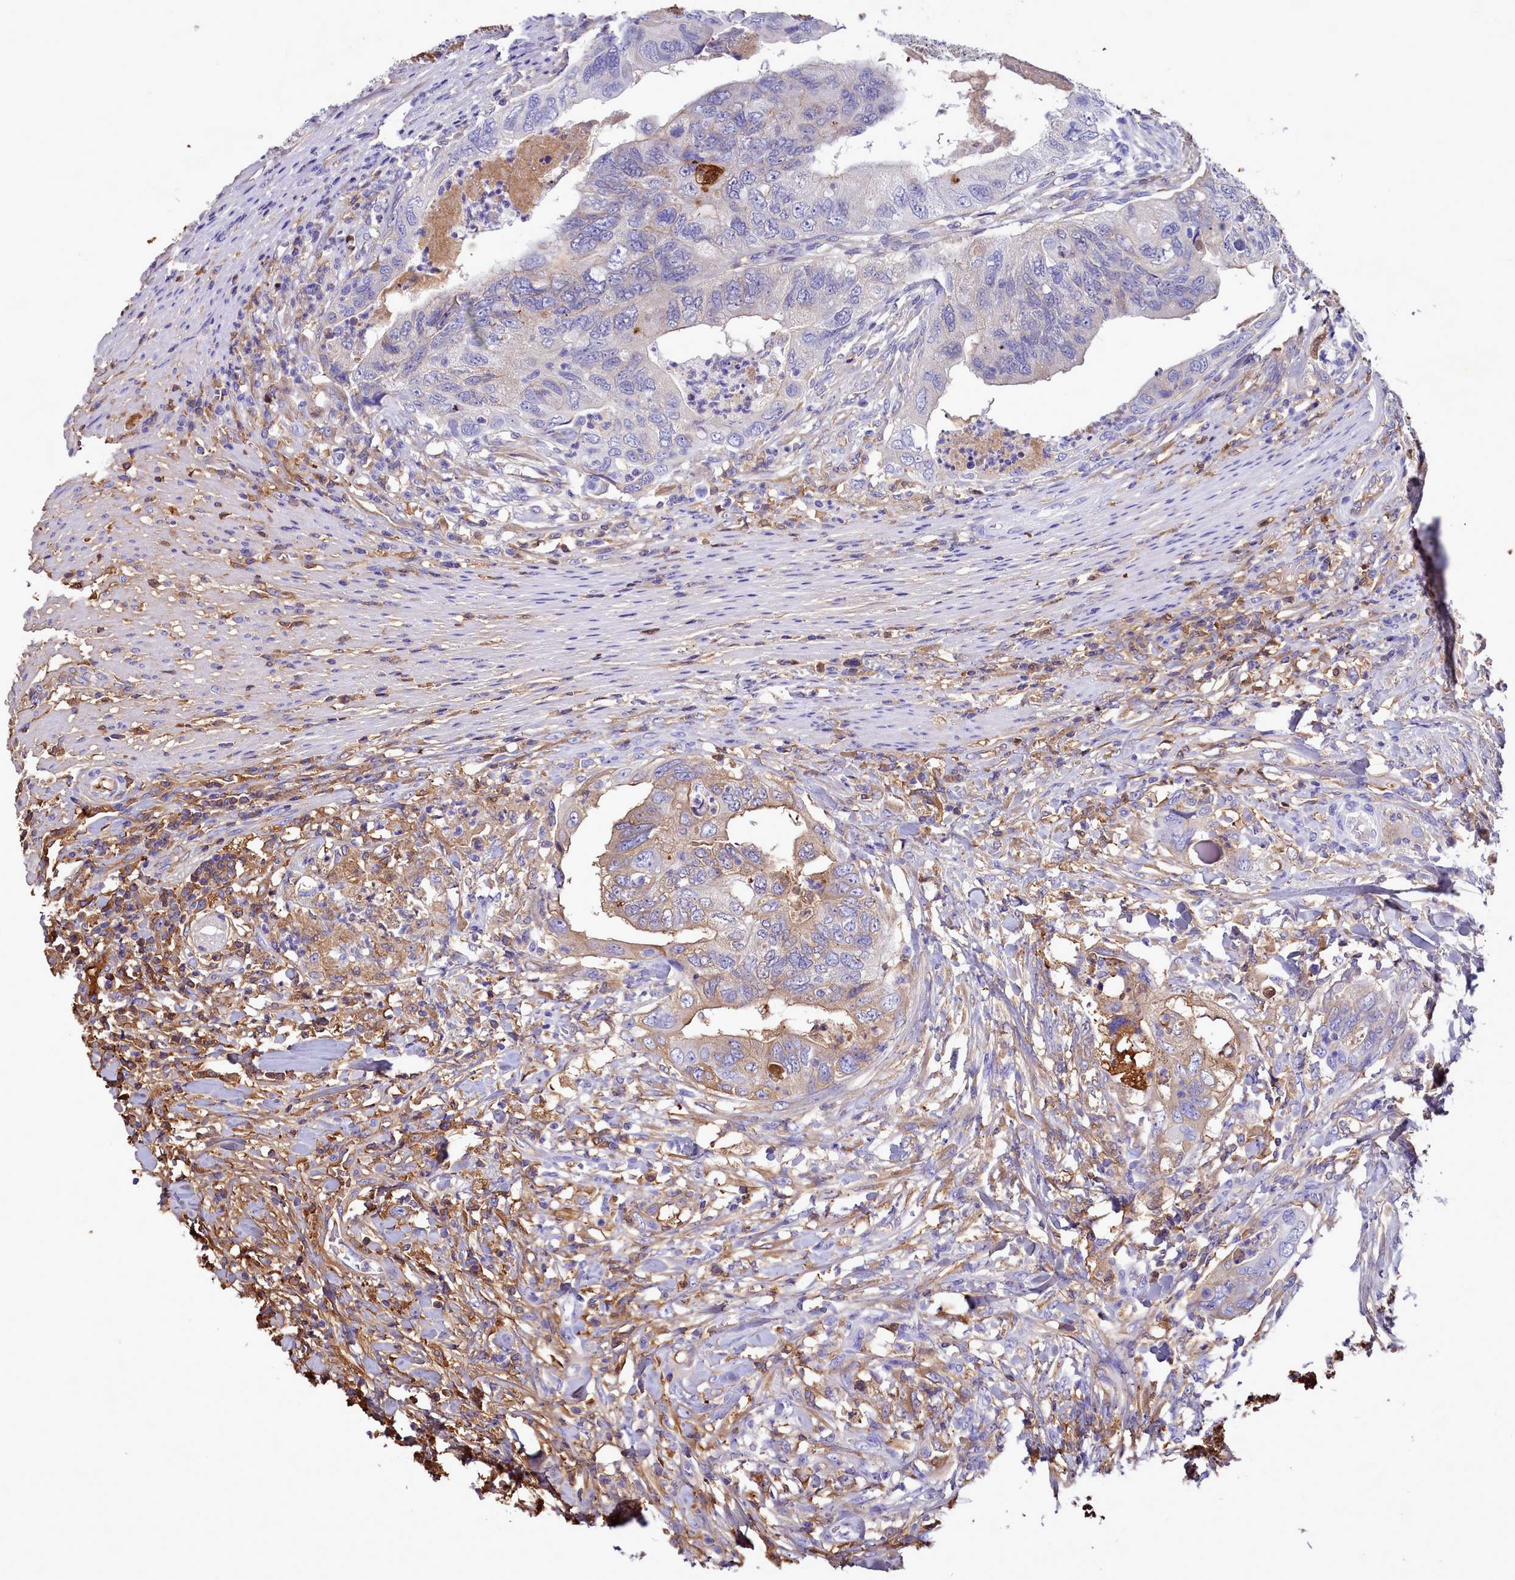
{"staining": {"intensity": "weak", "quantity": "<25%", "location": "cytoplasmic/membranous"}, "tissue": "colorectal cancer", "cell_type": "Tumor cells", "image_type": "cancer", "snomed": [{"axis": "morphology", "description": "Adenocarcinoma, NOS"}, {"axis": "topography", "description": "Rectum"}], "caption": "The image shows no significant staining in tumor cells of colorectal adenocarcinoma.", "gene": "H1-7", "patient": {"sex": "male", "age": 63}}